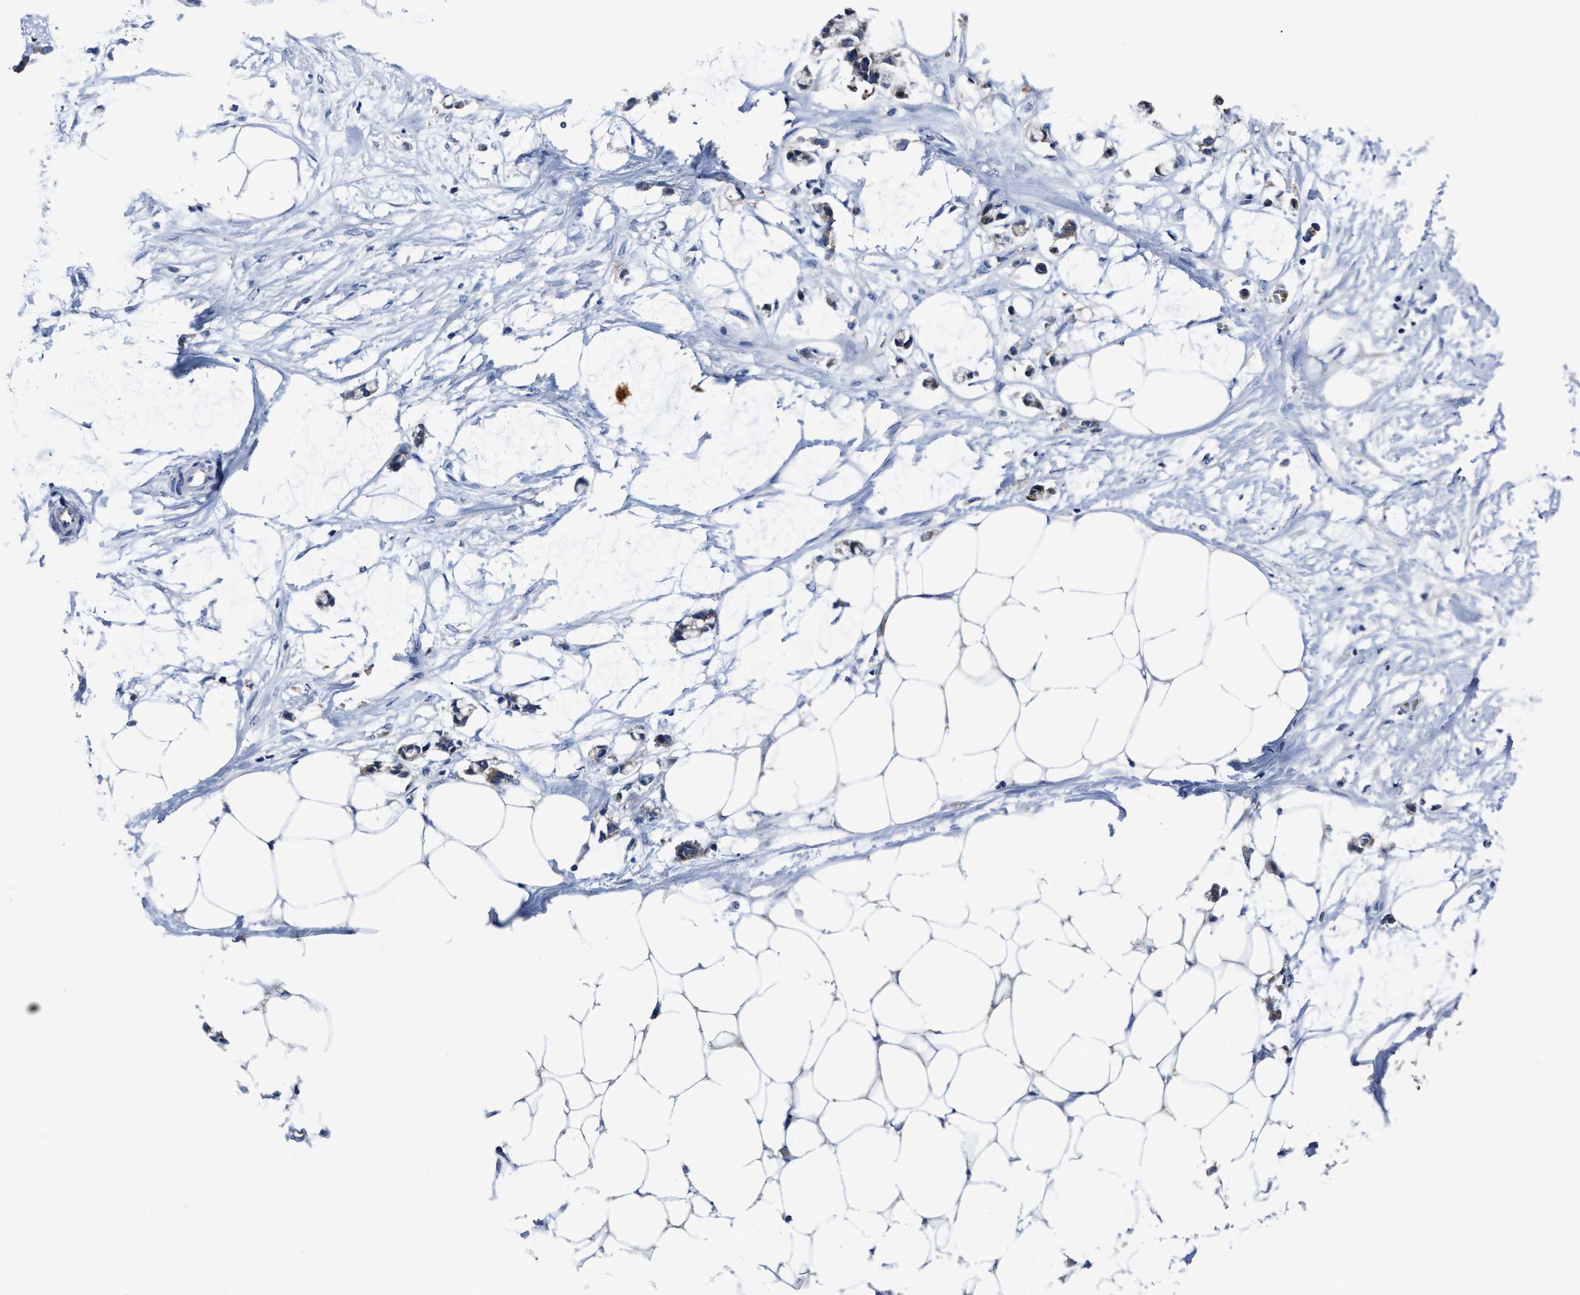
{"staining": {"intensity": "negative", "quantity": "none", "location": "none"}, "tissue": "adipose tissue", "cell_type": "Adipocytes", "image_type": "normal", "snomed": [{"axis": "morphology", "description": "Normal tissue, NOS"}, {"axis": "morphology", "description": "Adenocarcinoma, NOS"}, {"axis": "topography", "description": "Colon"}, {"axis": "topography", "description": "Peripheral nerve tissue"}], "caption": "This is an immunohistochemistry (IHC) photomicrograph of normal adipose tissue. There is no positivity in adipocytes.", "gene": "GHITM", "patient": {"sex": "male", "age": 14}}